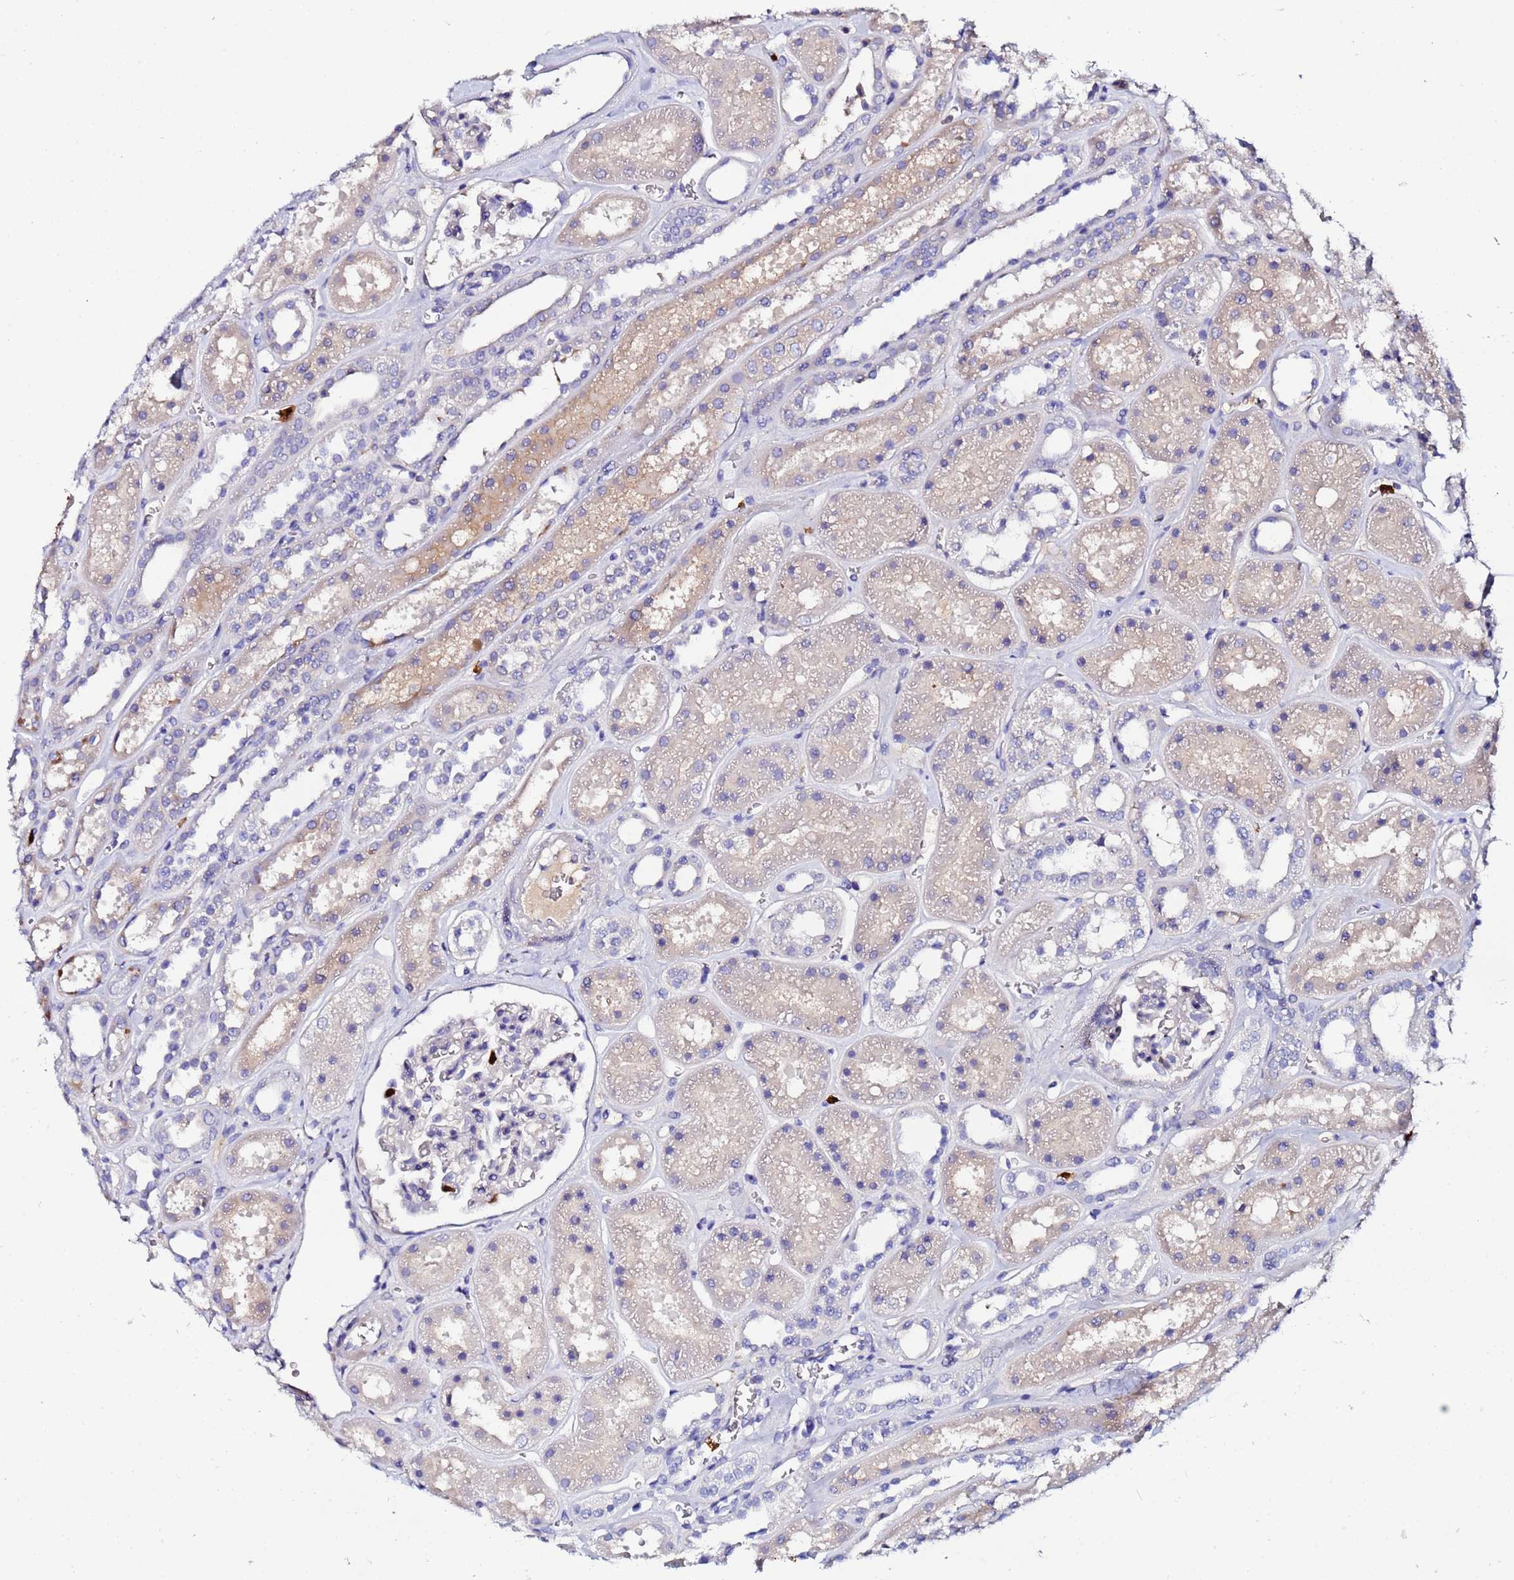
{"staining": {"intensity": "negative", "quantity": "none", "location": "none"}, "tissue": "kidney", "cell_type": "Cells in glomeruli", "image_type": "normal", "snomed": [{"axis": "morphology", "description": "Normal tissue, NOS"}, {"axis": "topography", "description": "Kidney"}], "caption": "This is a micrograph of immunohistochemistry (IHC) staining of normal kidney, which shows no positivity in cells in glomeruli. Brightfield microscopy of immunohistochemistry stained with DAB (brown) and hematoxylin (blue), captured at high magnification.", "gene": "TUBAL3", "patient": {"sex": "female", "age": 41}}